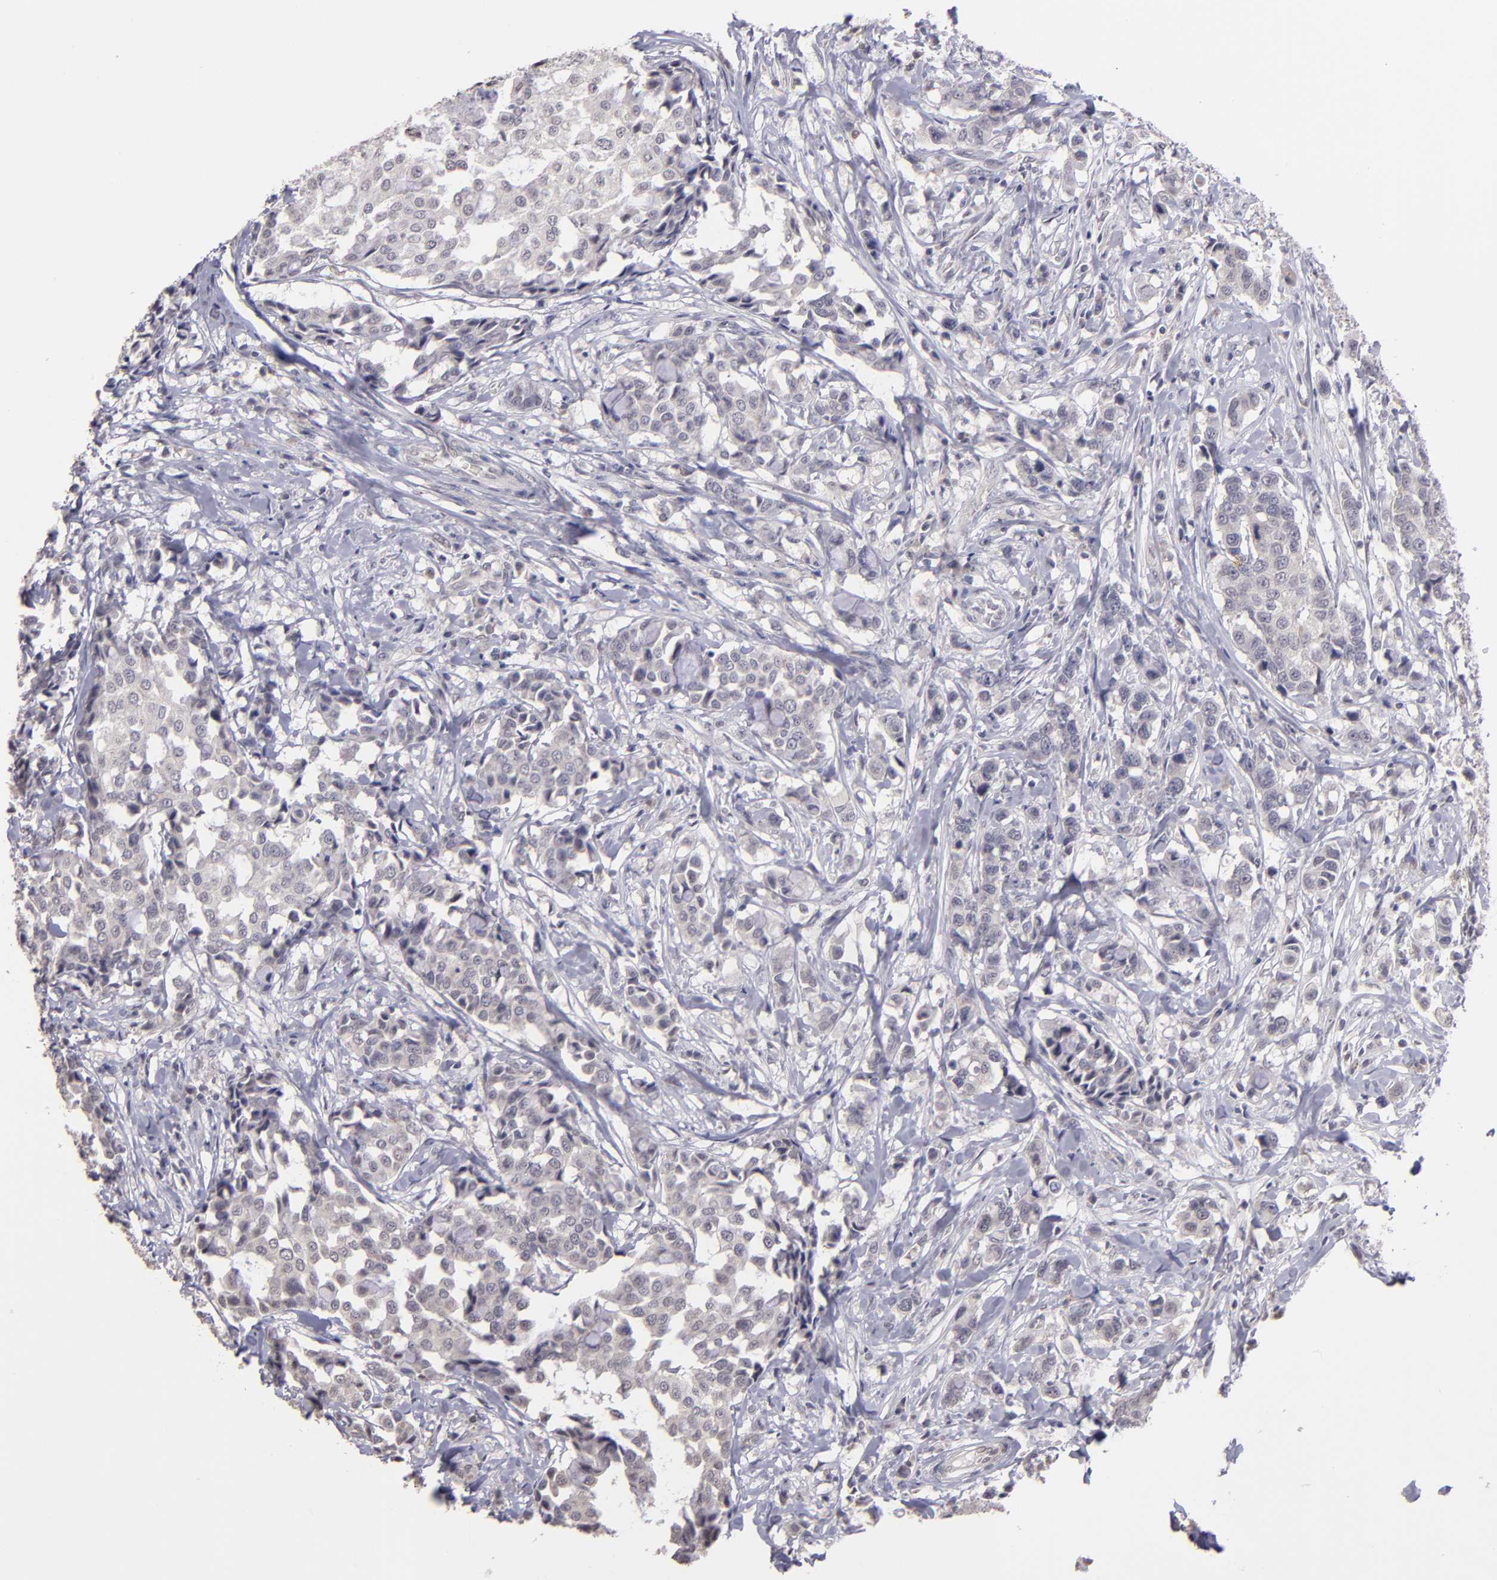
{"staining": {"intensity": "weak", "quantity": "25%-75%", "location": "cytoplasmic/membranous,nuclear"}, "tissue": "breast cancer", "cell_type": "Tumor cells", "image_type": "cancer", "snomed": [{"axis": "morphology", "description": "Duct carcinoma"}, {"axis": "topography", "description": "Breast"}], "caption": "IHC image of neoplastic tissue: breast cancer stained using immunohistochemistry demonstrates low levels of weak protein expression localized specifically in the cytoplasmic/membranous and nuclear of tumor cells, appearing as a cytoplasmic/membranous and nuclear brown color.", "gene": "NRXN3", "patient": {"sex": "female", "age": 27}}